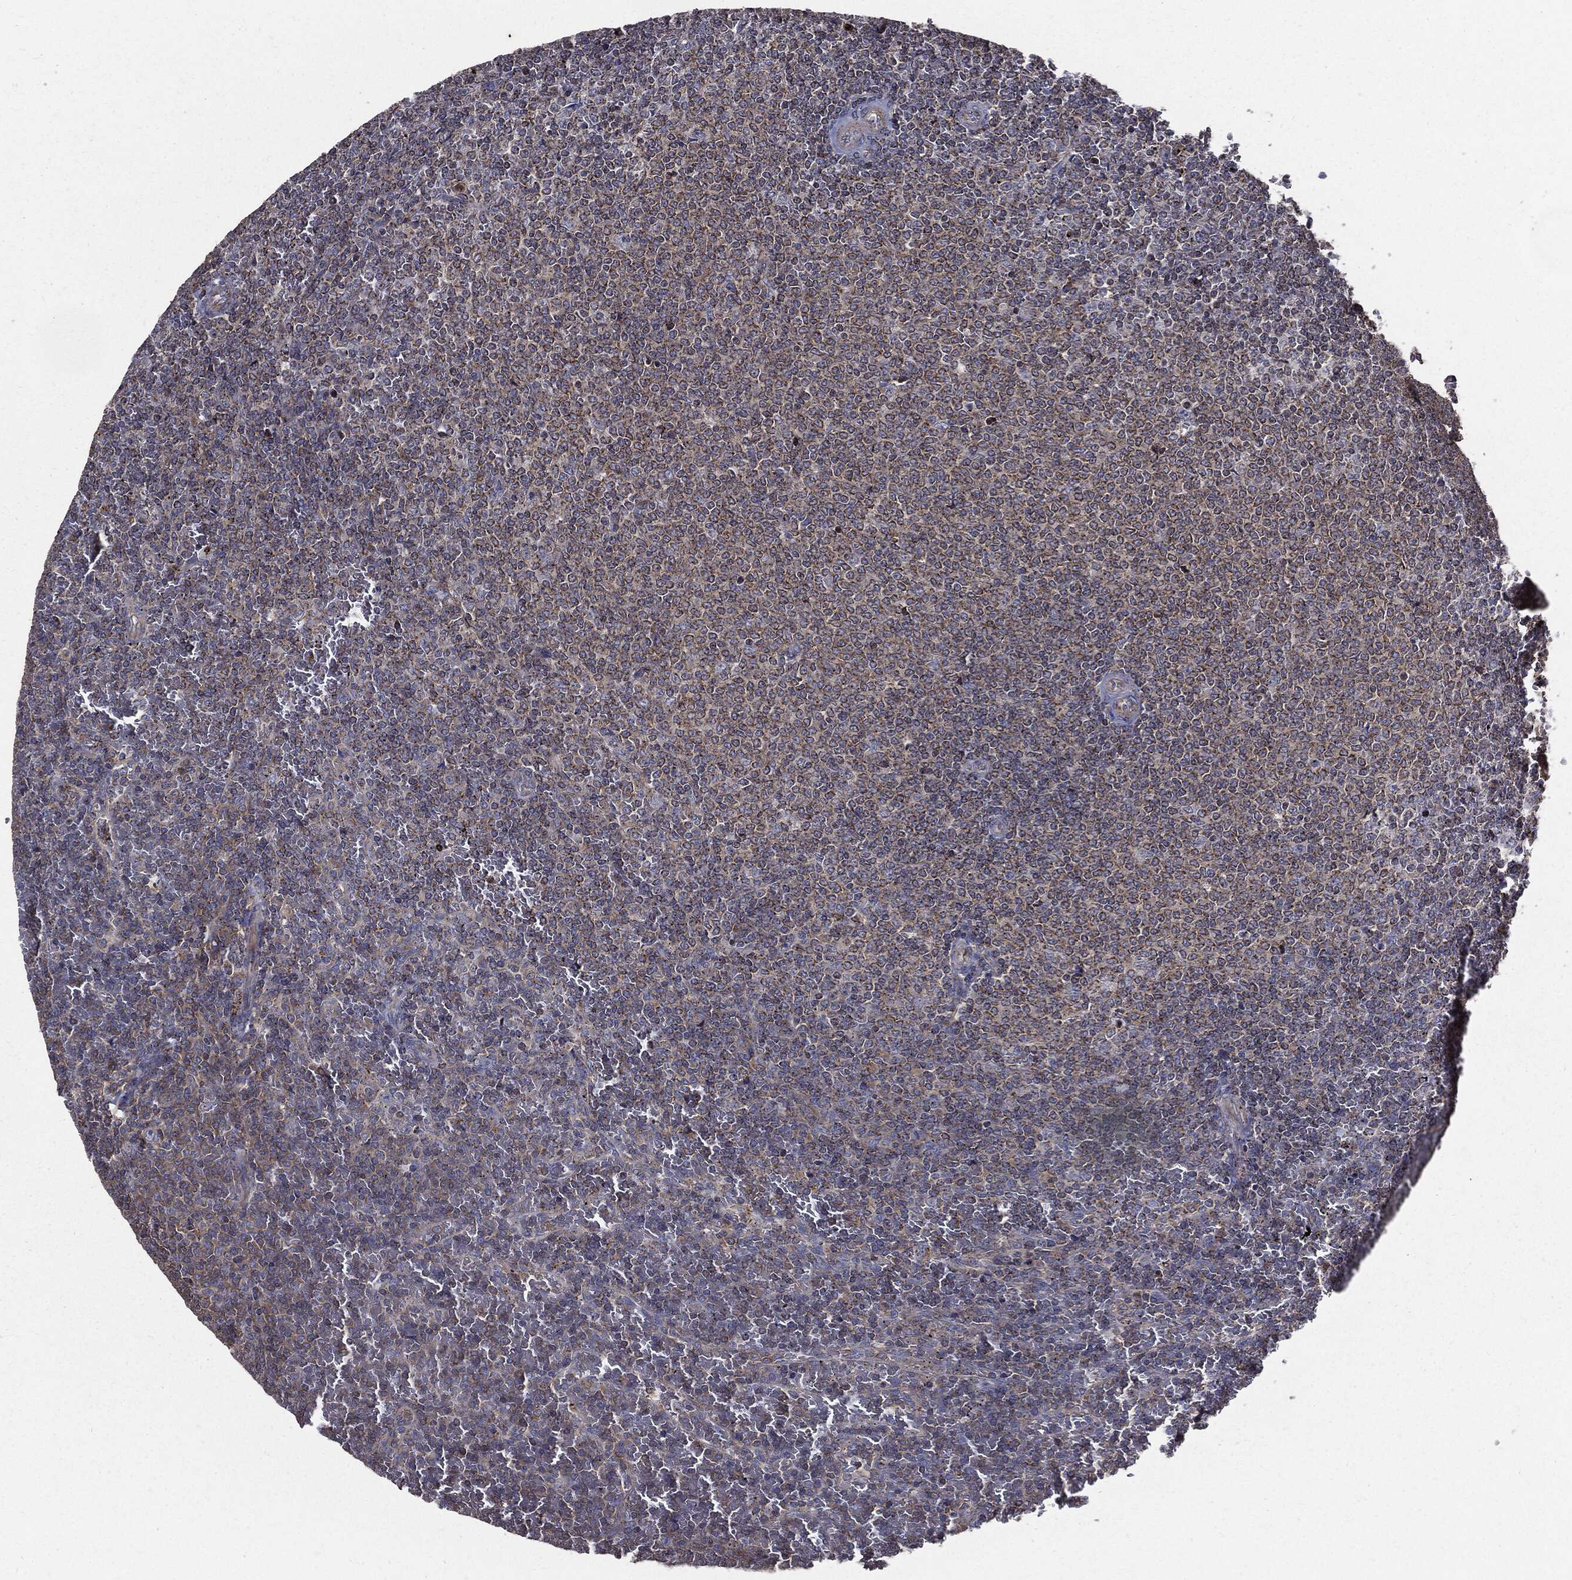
{"staining": {"intensity": "negative", "quantity": "none", "location": "none"}, "tissue": "lymphoma", "cell_type": "Tumor cells", "image_type": "cancer", "snomed": [{"axis": "morphology", "description": "Malignant lymphoma, non-Hodgkin's type, Low grade"}, {"axis": "topography", "description": "Spleen"}], "caption": "Malignant lymphoma, non-Hodgkin's type (low-grade) stained for a protein using immunohistochemistry (IHC) reveals no positivity tumor cells.", "gene": "PDCD6IP", "patient": {"sex": "female", "age": 77}}